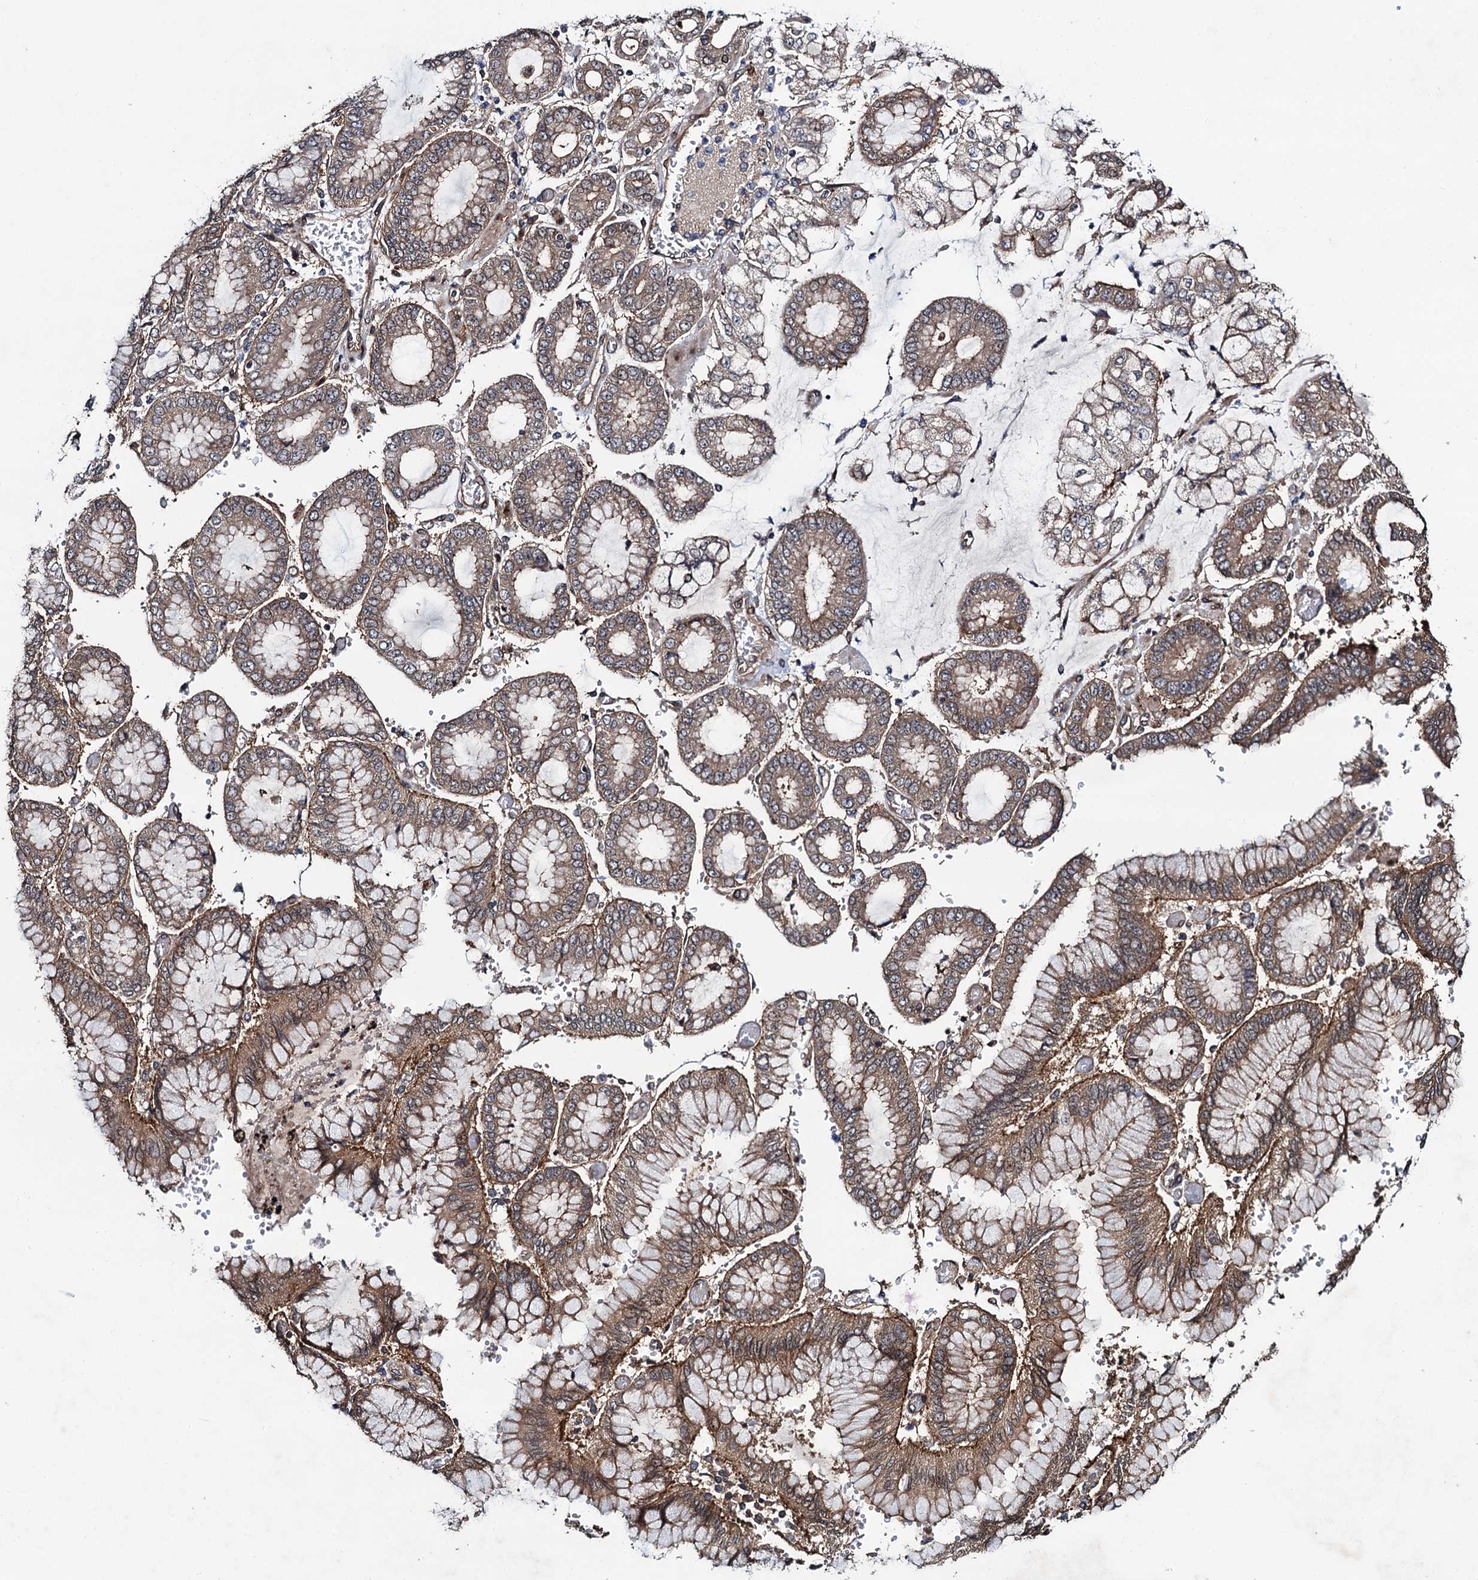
{"staining": {"intensity": "moderate", "quantity": ">75%", "location": "cytoplasmic/membranous"}, "tissue": "stomach cancer", "cell_type": "Tumor cells", "image_type": "cancer", "snomed": [{"axis": "morphology", "description": "Adenocarcinoma, NOS"}, {"axis": "topography", "description": "Stomach"}], "caption": "Human stomach cancer stained with a brown dye displays moderate cytoplasmic/membranous positive positivity in approximately >75% of tumor cells.", "gene": "RHOBTB1", "patient": {"sex": "male", "age": 76}}